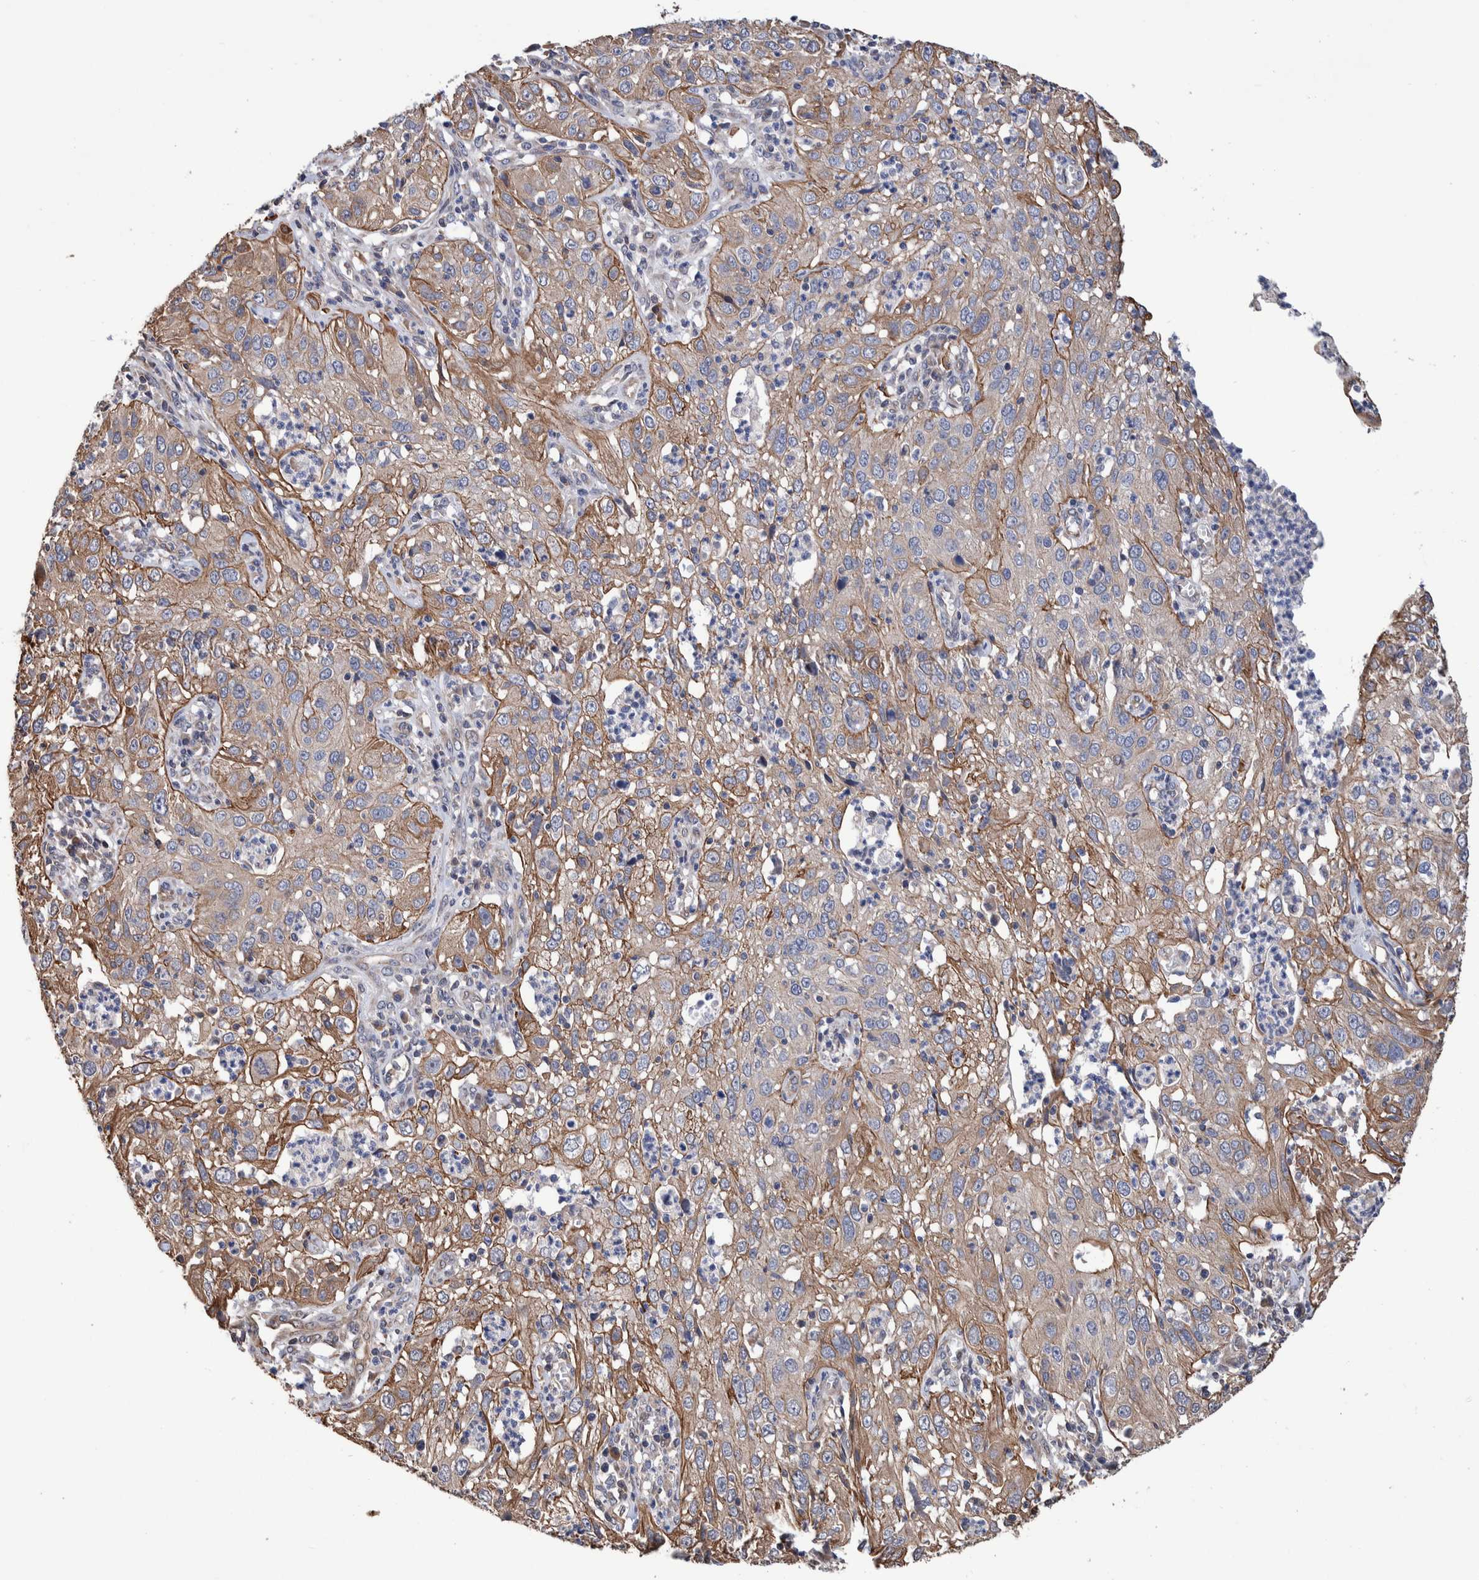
{"staining": {"intensity": "moderate", "quantity": "25%-75%", "location": "cytoplasmic/membranous"}, "tissue": "cervical cancer", "cell_type": "Tumor cells", "image_type": "cancer", "snomed": [{"axis": "morphology", "description": "Squamous cell carcinoma, NOS"}, {"axis": "topography", "description": "Cervix"}], "caption": "This is a micrograph of IHC staining of cervical squamous cell carcinoma, which shows moderate staining in the cytoplasmic/membranous of tumor cells.", "gene": "SLC45A4", "patient": {"sex": "female", "age": 32}}